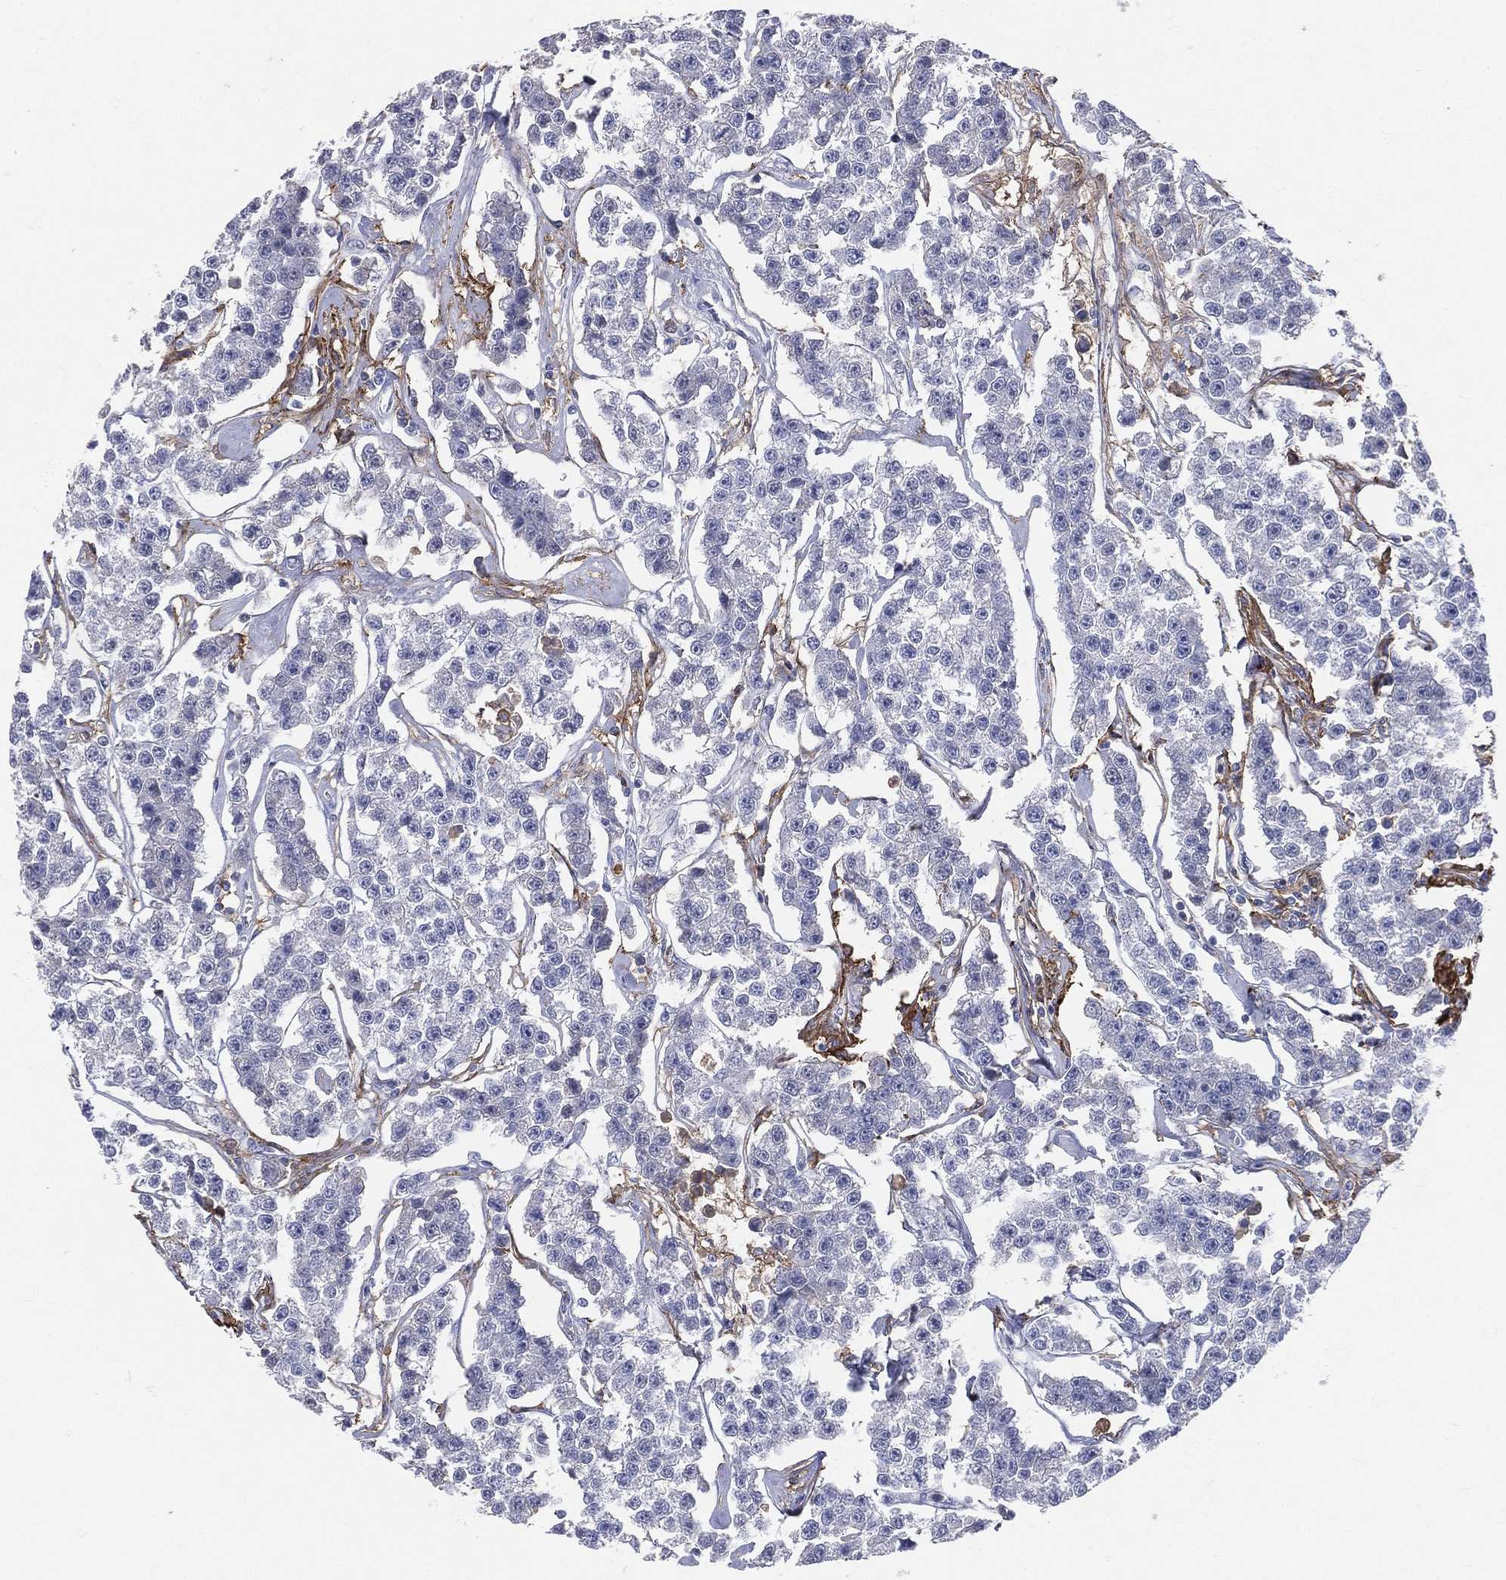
{"staining": {"intensity": "negative", "quantity": "none", "location": "none"}, "tissue": "testis cancer", "cell_type": "Tumor cells", "image_type": "cancer", "snomed": [{"axis": "morphology", "description": "Seminoma, NOS"}, {"axis": "topography", "description": "Testis"}], "caption": "This is a photomicrograph of immunohistochemistry (IHC) staining of seminoma (testis), which shows no expression in tumor cells.", "gene": "CD33", "patient": {"sex": "male", "age": 59}}